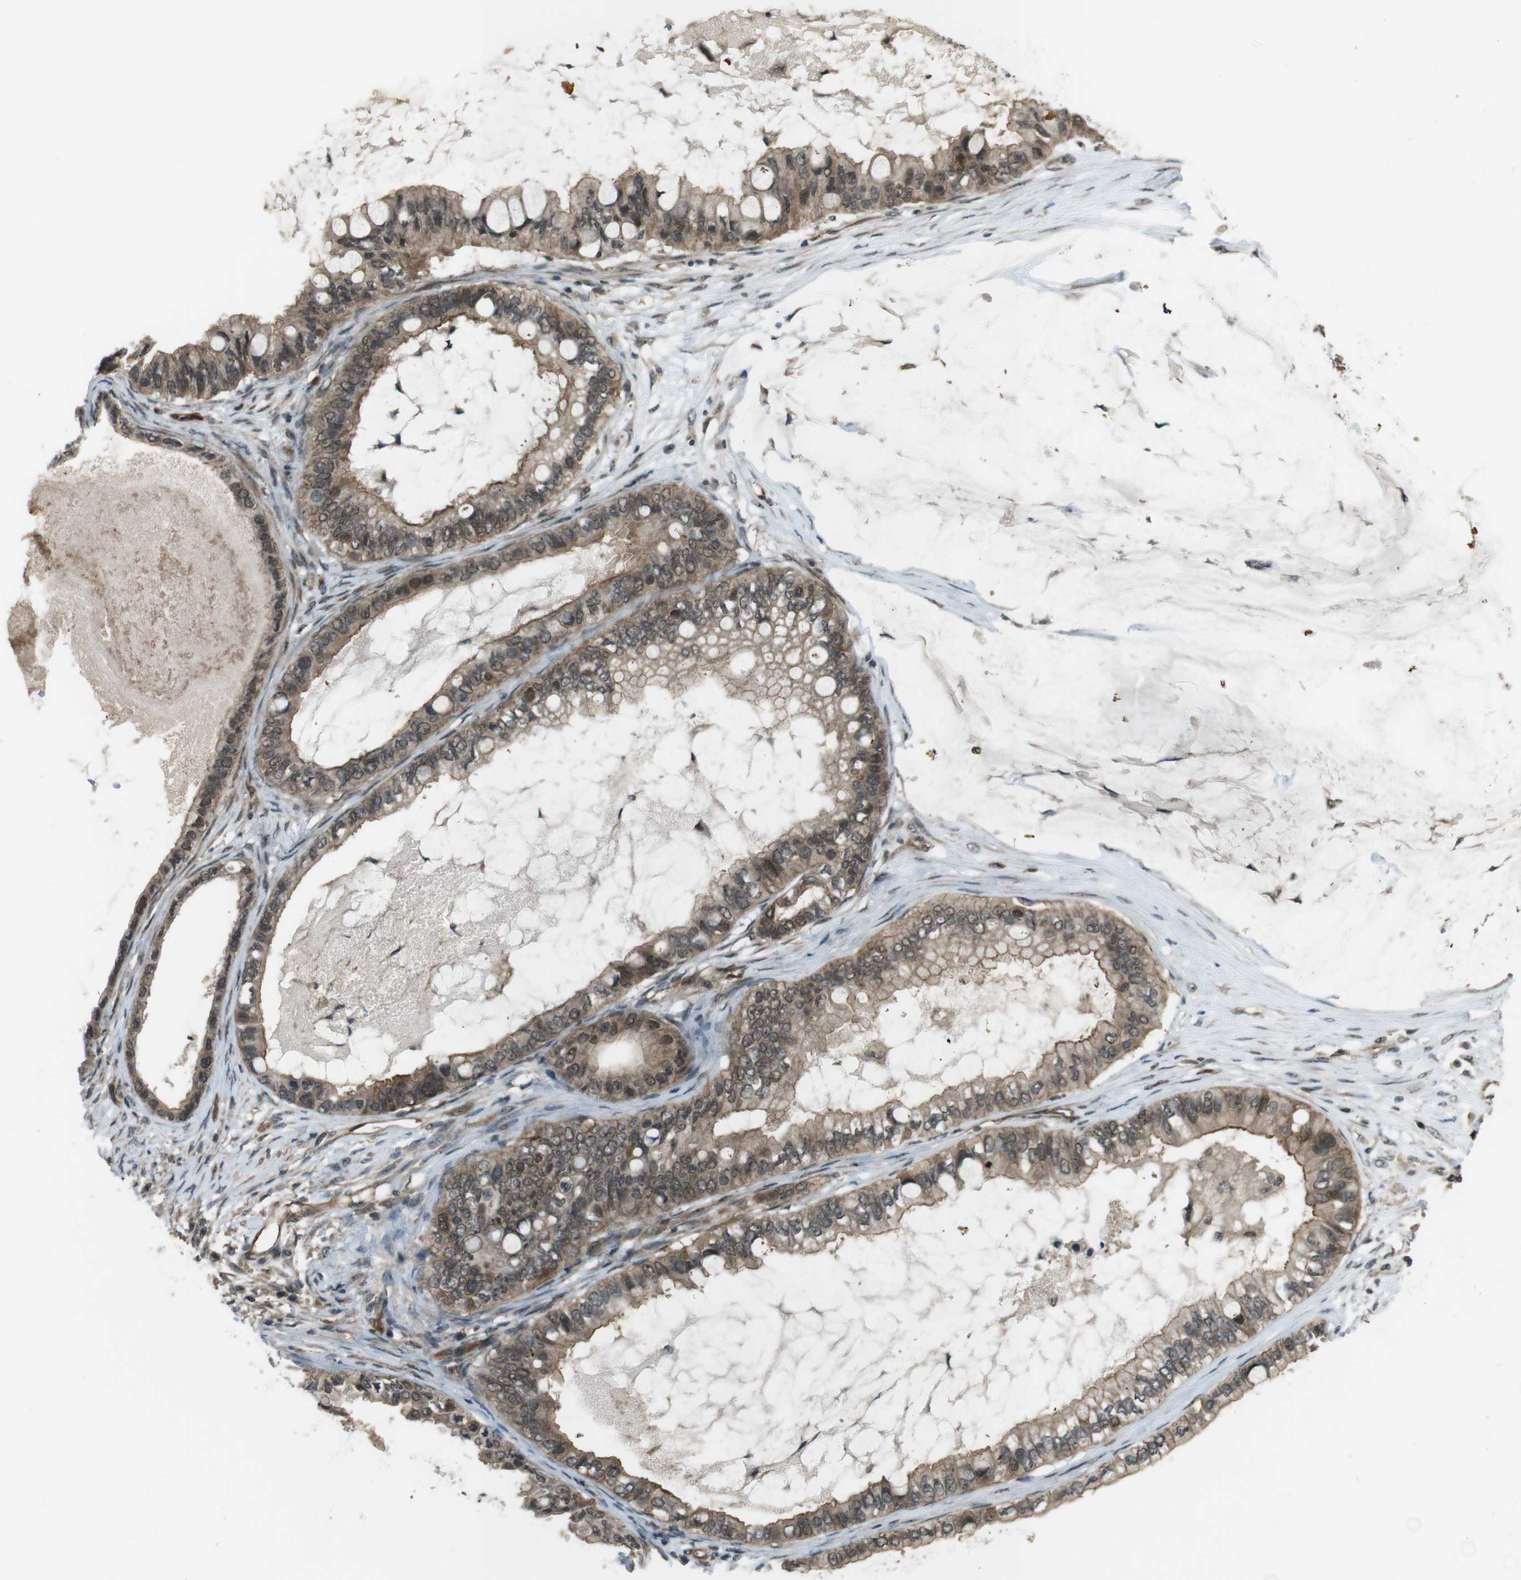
{"staining": {"intensity": "moderate", "quantity": ">75%", "location": "cytoplasmic/membranous,nuclear"}, "tissue": "ovarian cancer", "cell_type": "Tumor cells", "image_type": "cancer", "snomed": [{"axis": "morphology", "description": "Cystadenocarcinoma, mucinous, NOS"}, {"axis": "topography", "description": "Ovary"}], "caption": "Ovarian mucinous cystadenocarcinoma stained with immunohistochemistry displays moderate cytoplasmic/membranous and nuclear staining in about >75% of tumor cells.", "gene": "TIAM2", "patient": {"sex": "female", "age": 80}}